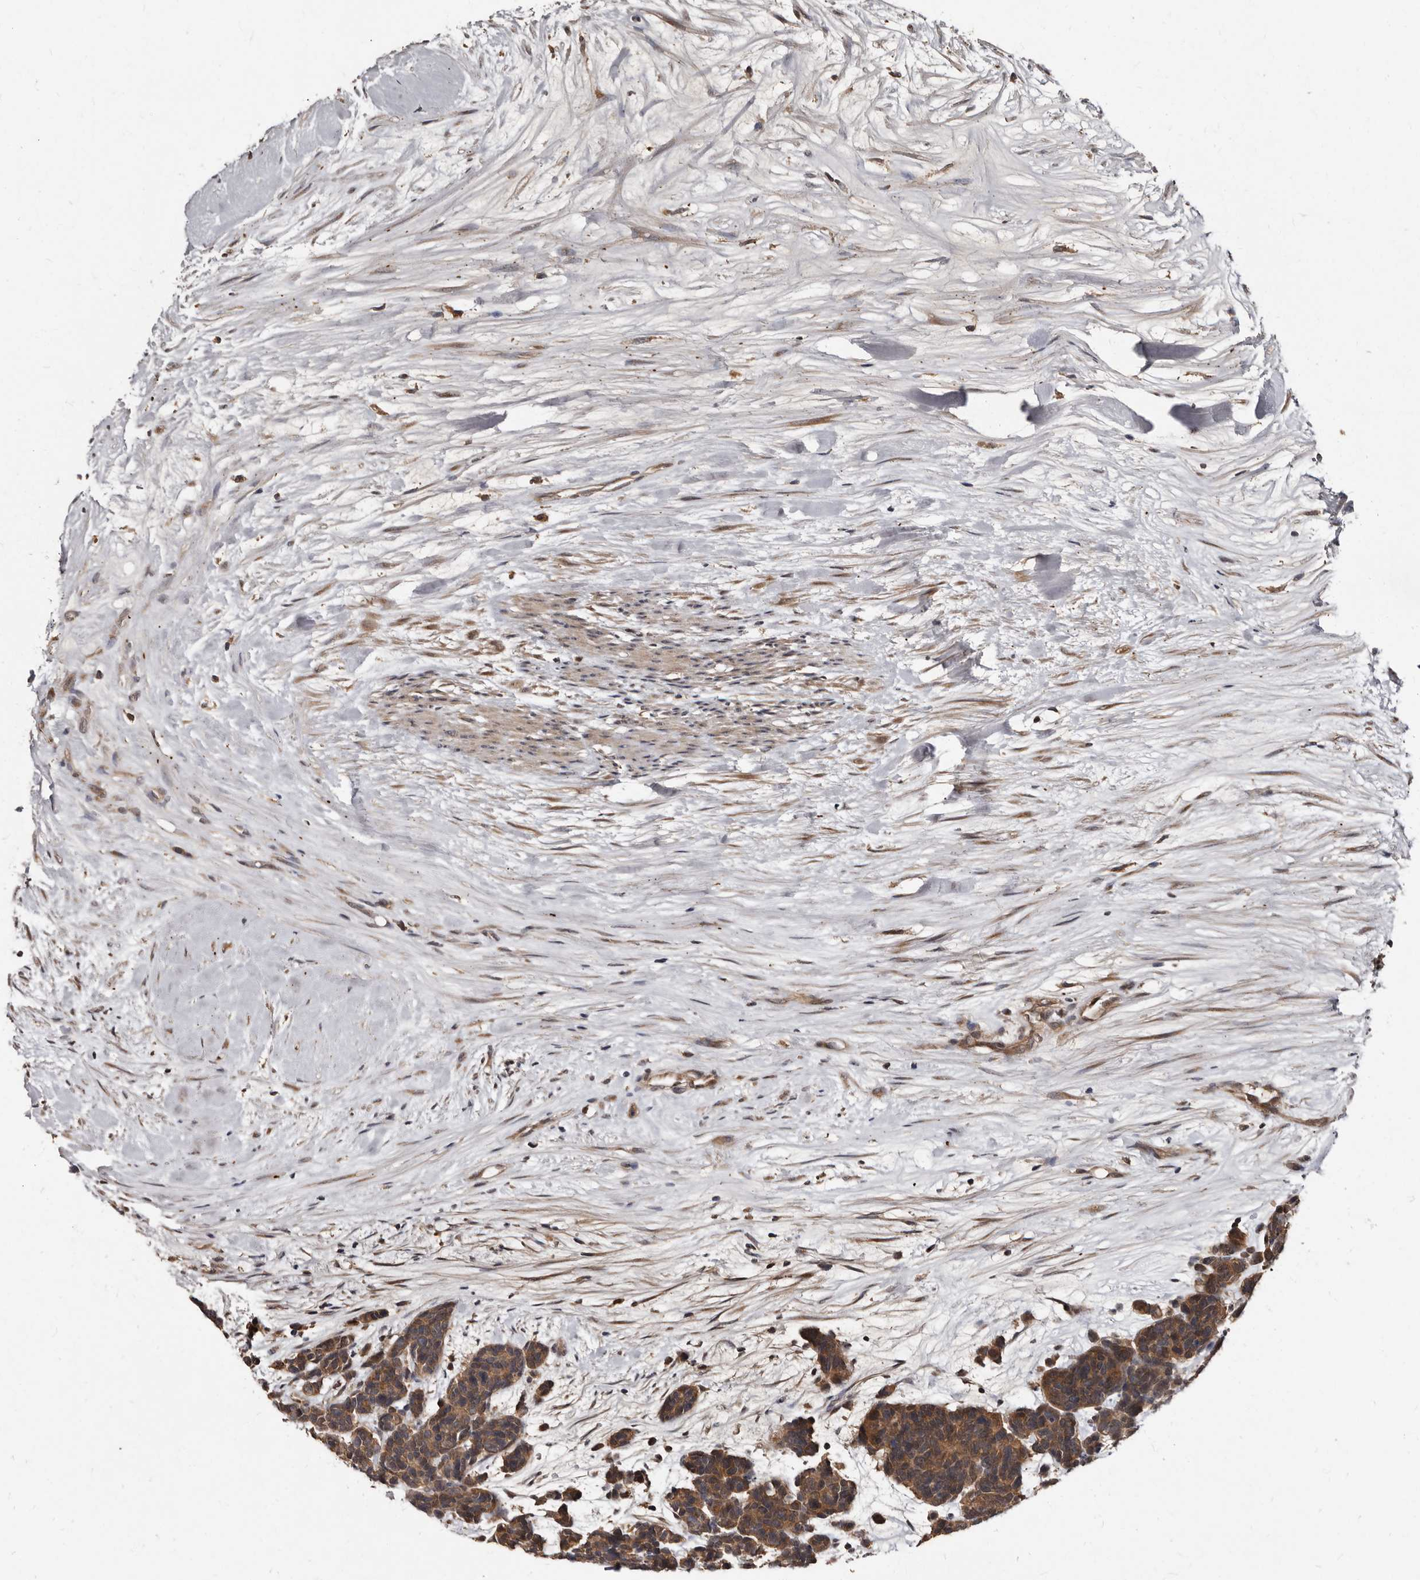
{"staining": {"intensity": "moderate", "quantity": ">75%", "location": "cytoplasmic/membranous"}, "tissue": "carcinoid", "cell_type": "Tumor cells", "image_type": "cancer", "snomed": [{"axis": "morphology", "description": "Carcinoma, NOS"}, {"axis": "morphology", "description": "Carcinoid, malignant, NOS"}, {"axis": "topography", "description": "Urinary bladder"}], "caption": "Immunohistochemical staining of human carcinoma exhibits medium levels of moderate cytoplasmic/membranous staining in approximately >75% of tumor cells. The staining was performed using DAB to visualize the protein expression in brown, while the nuclei were stained in blue with hematoxylin (Magnification: 20x).", "gene": "PMVK", "patient": {"sex": "male", "age": 57}}